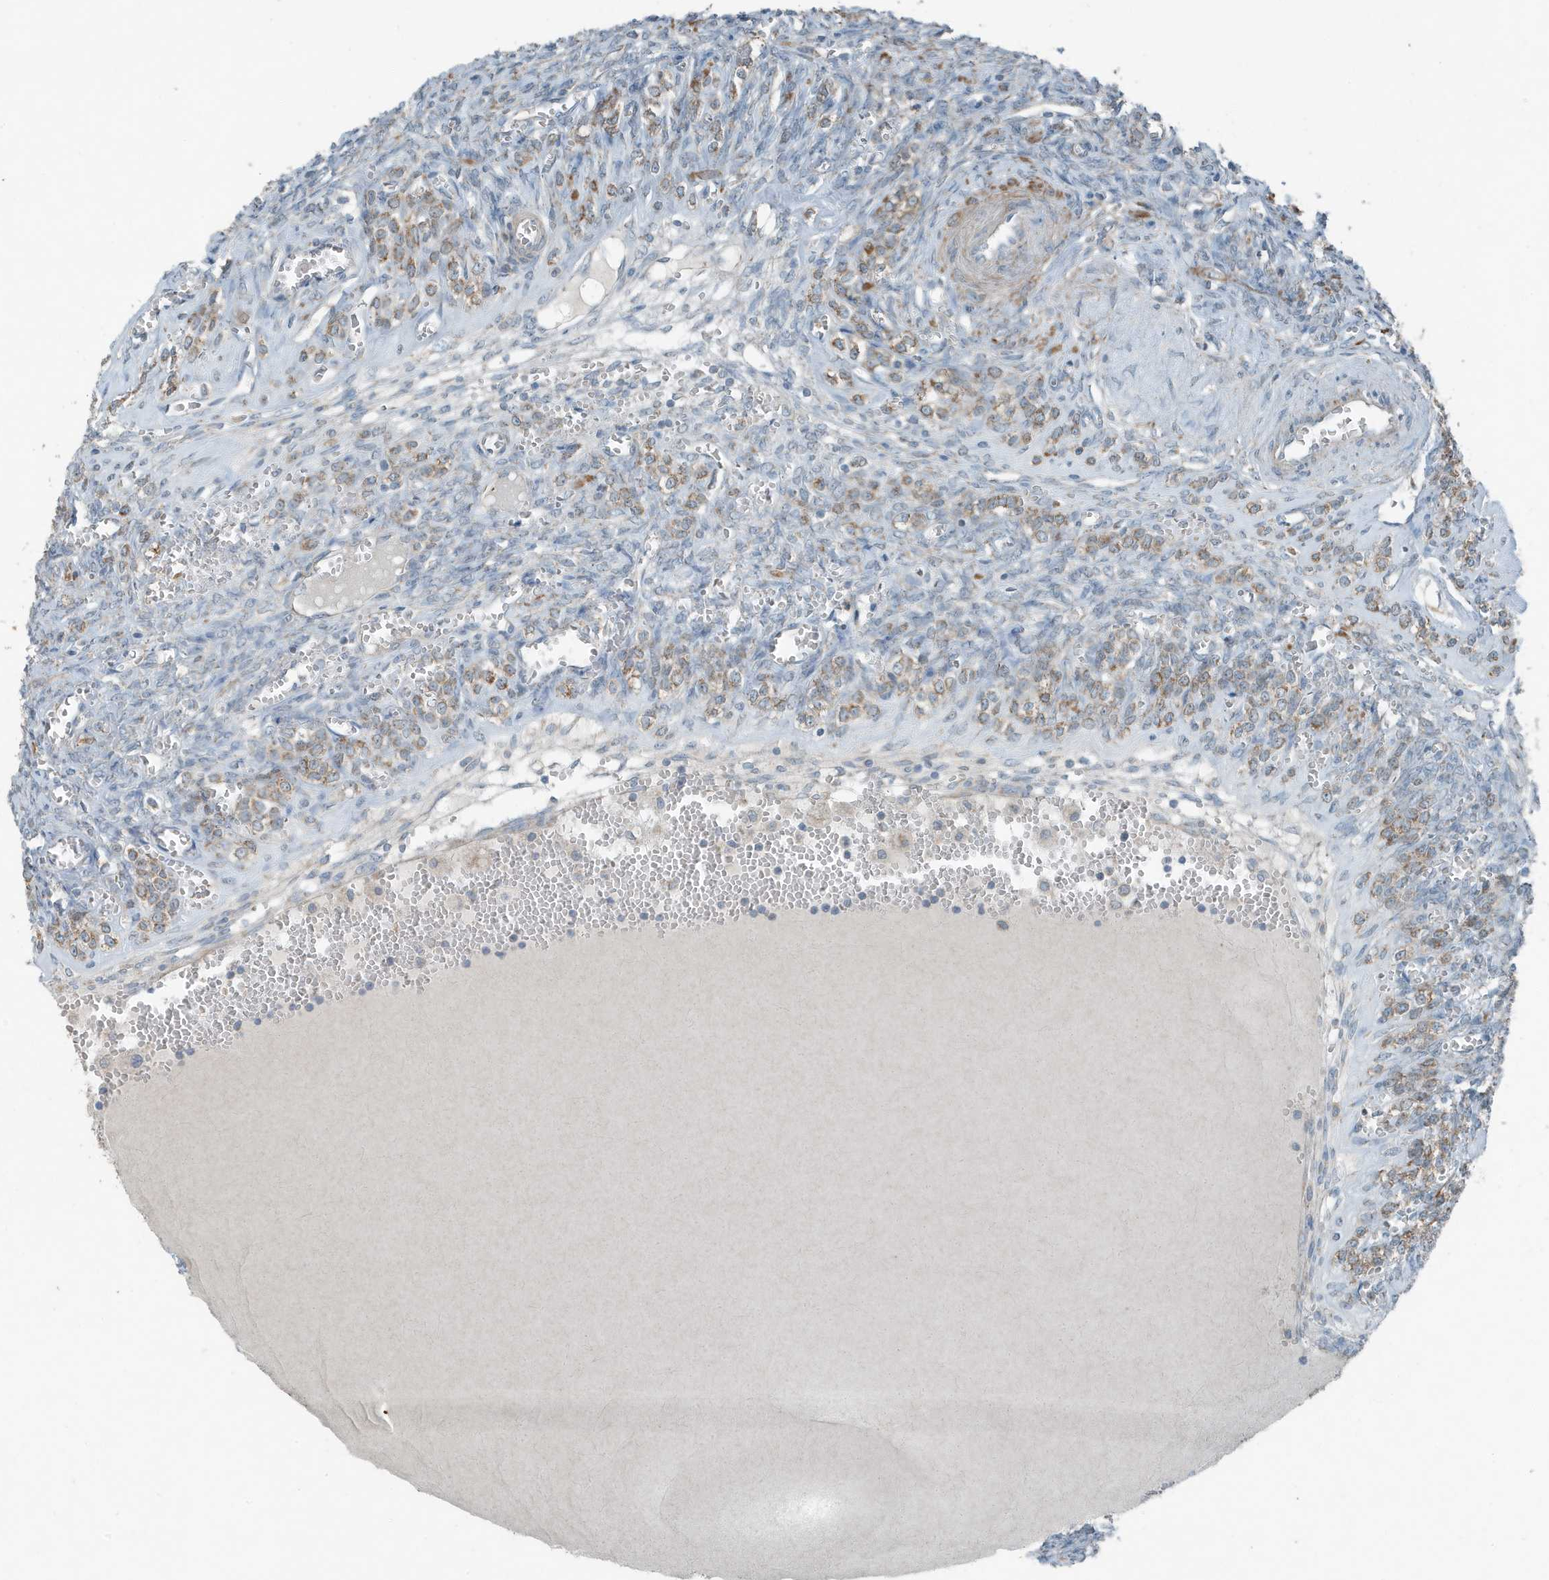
{"staining": {"intensity": "weak", "quantity": "<25%", "location": "cytoplasmic/membranous"}, "tissue": "ovary", "cell_type": "Ovarian stroma cells", "image_type": "normal", "snomed": [{"axis": "morphology", "description": "Normal tissue, NOS"}, {"axis": "topography", "description": "Ovary"}], "caption": "IHC of benign ovary displays no staining in ovarian stroma cells. (Stains: DAB immunohistochemistry with hematoxylin counter stain, Microscopy: brightfield microscopy at high magnification).", "gene": "MT", "patient": {"sex": "female", "age": 41}}